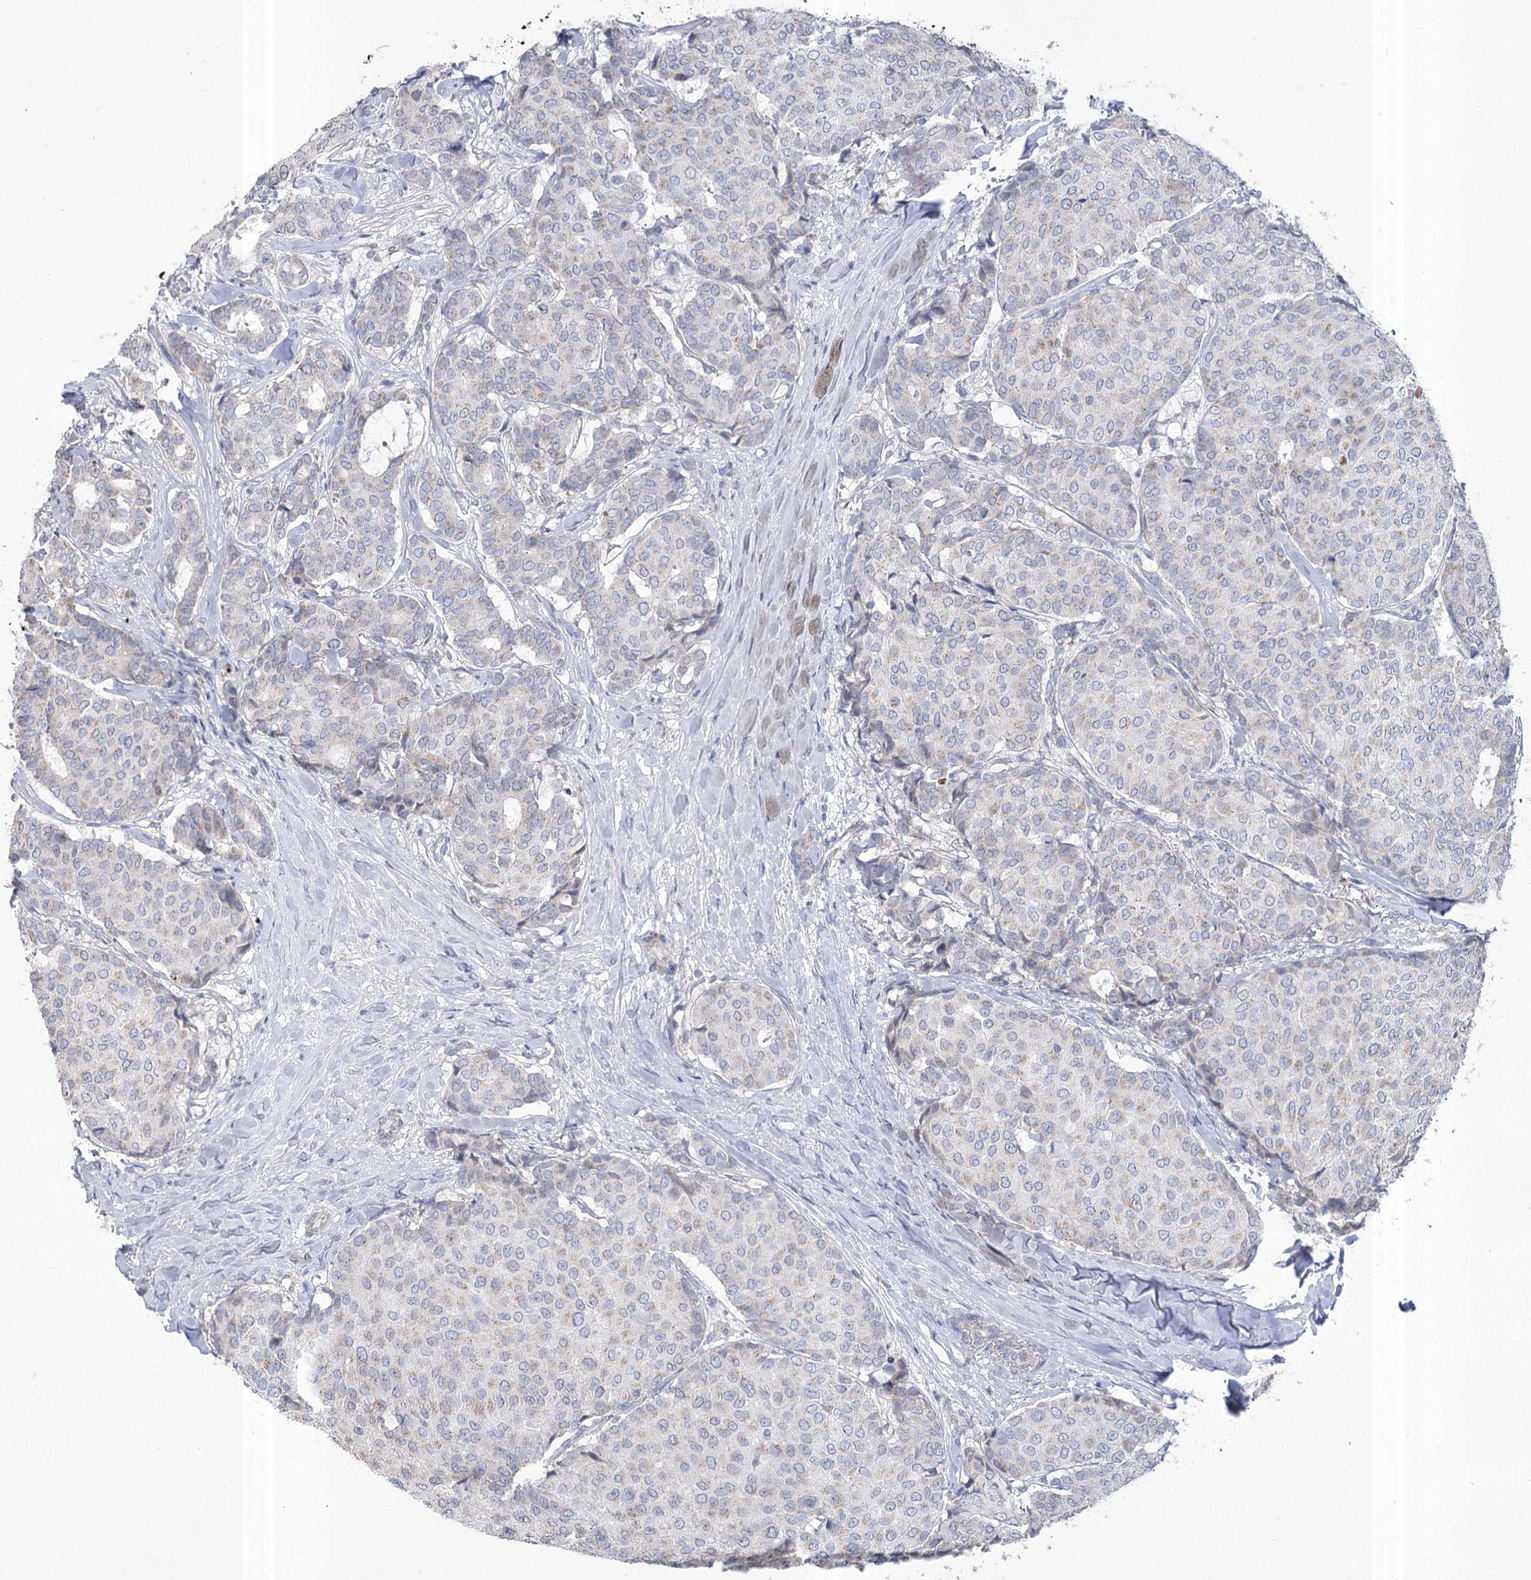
{"staining": {"intensity": "negative", "quantity": "none", "location": "none"}, "tissue": "breast cancer", "cell_type": "Tumor cells", "image_type": "cancer", "snomed": [{"axis": "morphology", "description": "Duct carcinoma"}, {"axis": "topography", "description": "Breast"}], "caption": "Human breast cancer (infiltrating ductal carcinoma) stained for a protein using immunohistochemistry (IHC) shows no expression in tumor cells.", "gene": "PDHB", "patient": {"sex": "female", "age": 75}}